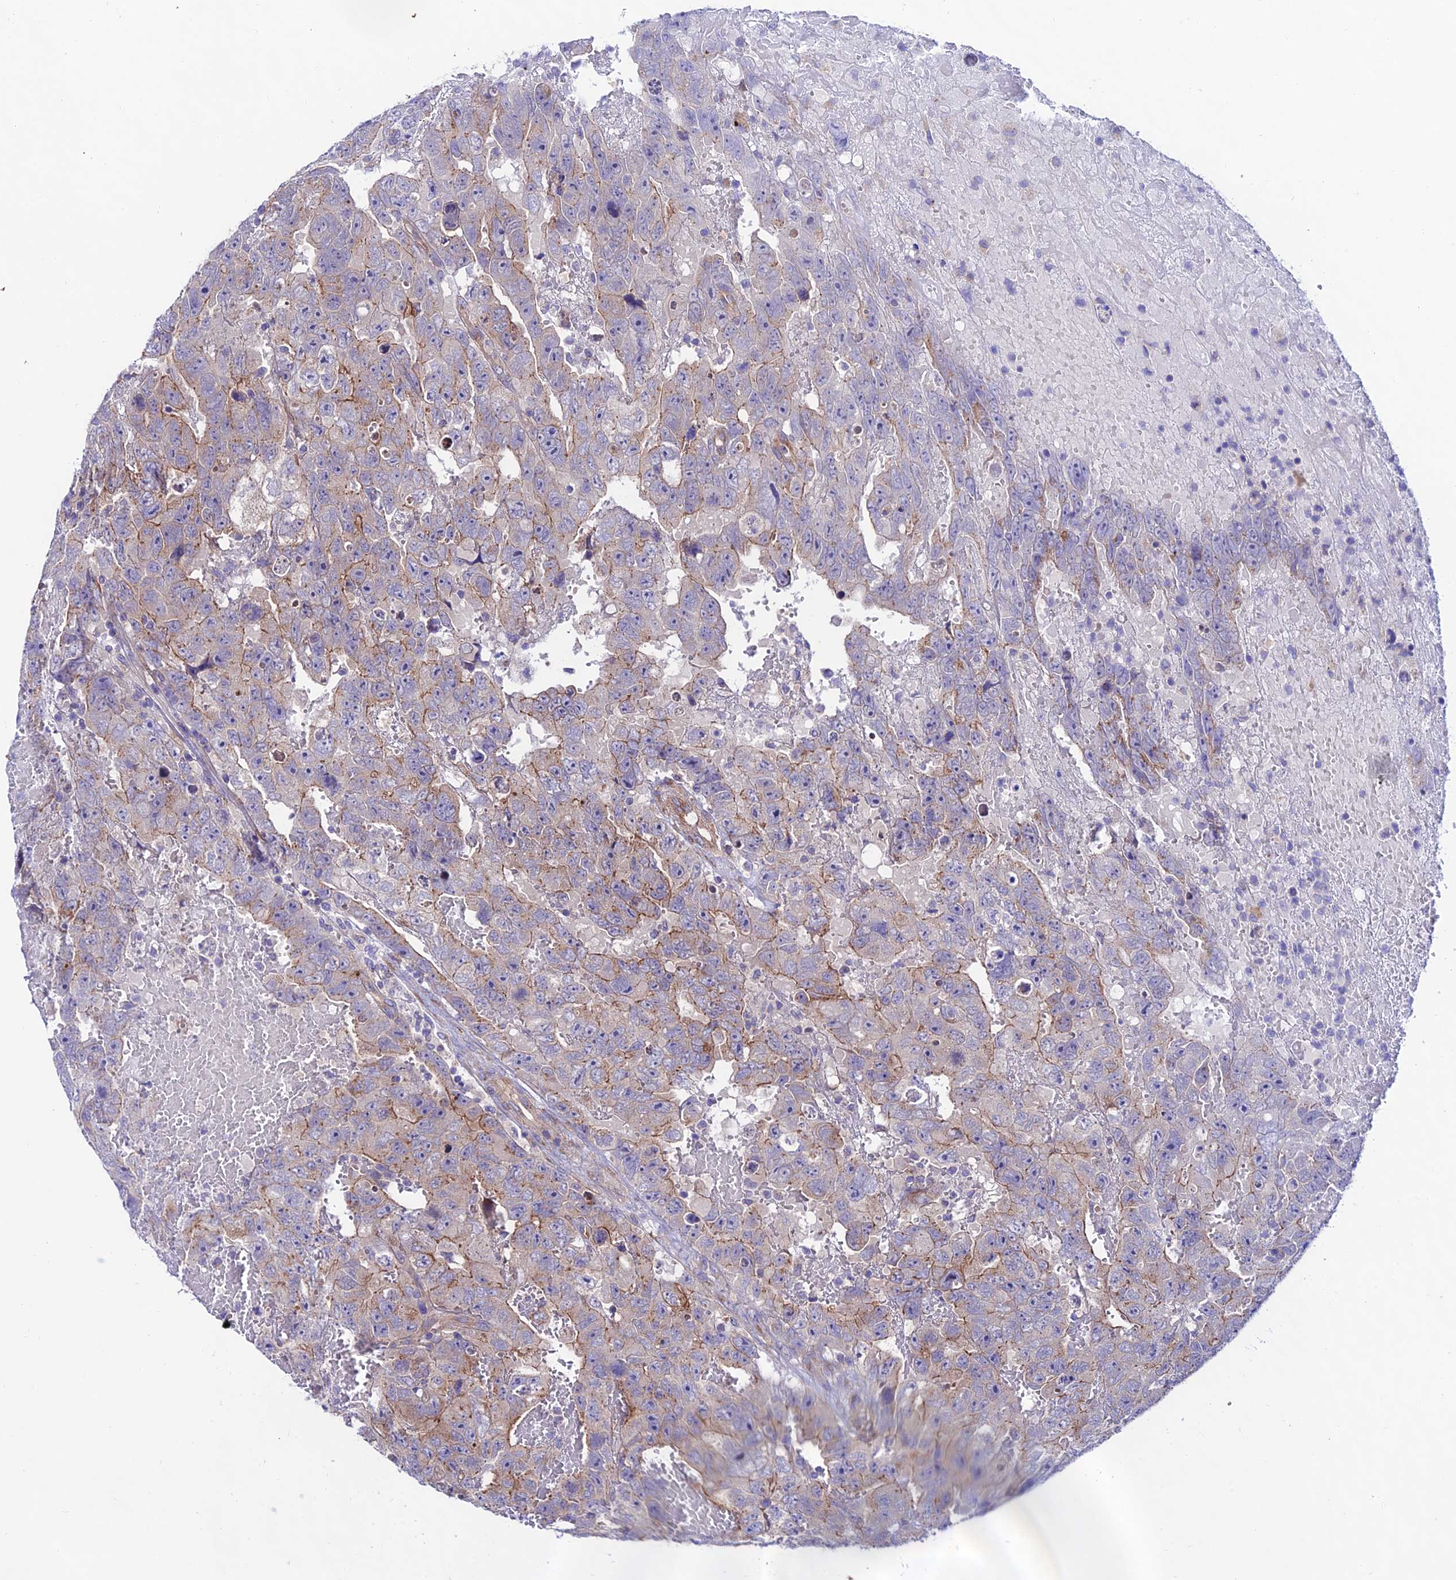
{"staining": {"intensity": "moderate", "quantity": "<25%", "location": "cytoplasmic/membranous"}, "tissue": "testis cancer", "cell_type": "Tumor cells", "image_type": "cancer", "snomed": [{"axis": "morphology", "description": "Carcinoma, Embryonal, NOS"}, {"axis": "topography", "description": "Testis"}], "caption": "Testis cancer stained for a protein (brown) reveals moderate cytoplasmic/membranous positive positivity in approximately <25% of tumor cells.", "gene": "LACTB2", "patient": {"sex": "male", "age": 45}}